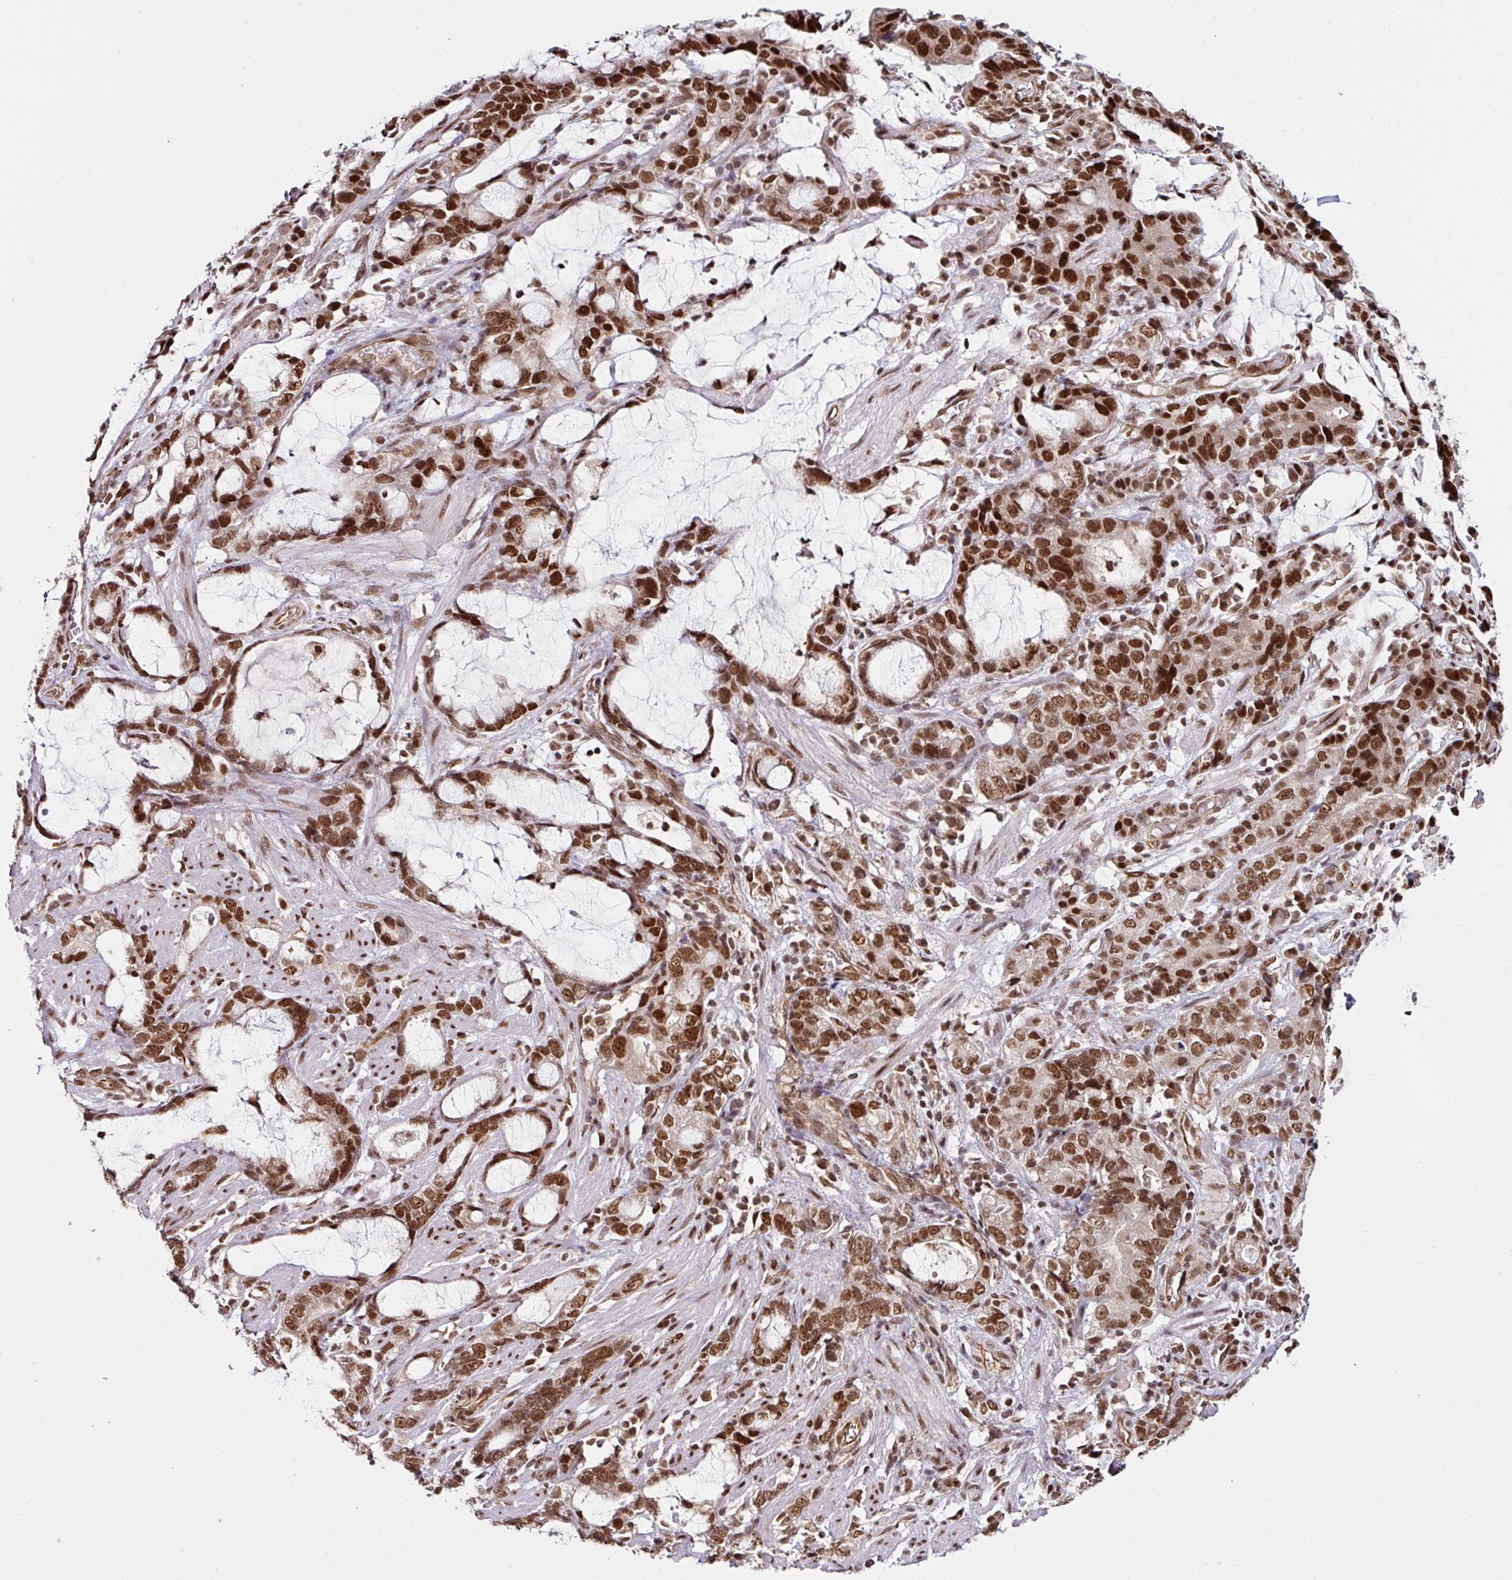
{"staining": {"intensity": "strong", "quantity": ">75%", "location": "nuclear"}, "tissue": "stomach cancer", "cell_type": "Tumor cells", "image_type": "cancer", "snomed": [{"axis": "morphology", "description": "Adenocarcinoma, NOS"}, {"axis": "topography", "description": "Stomach"}], "caption": "About >75% of tumor cells in stomach adenocarcinoma exhibit strong nuclear protein expression as visualized by brown immunohistochemical staining.", "gene": "MORF4L2", "patient": {"sex": "male", "age": 55}}